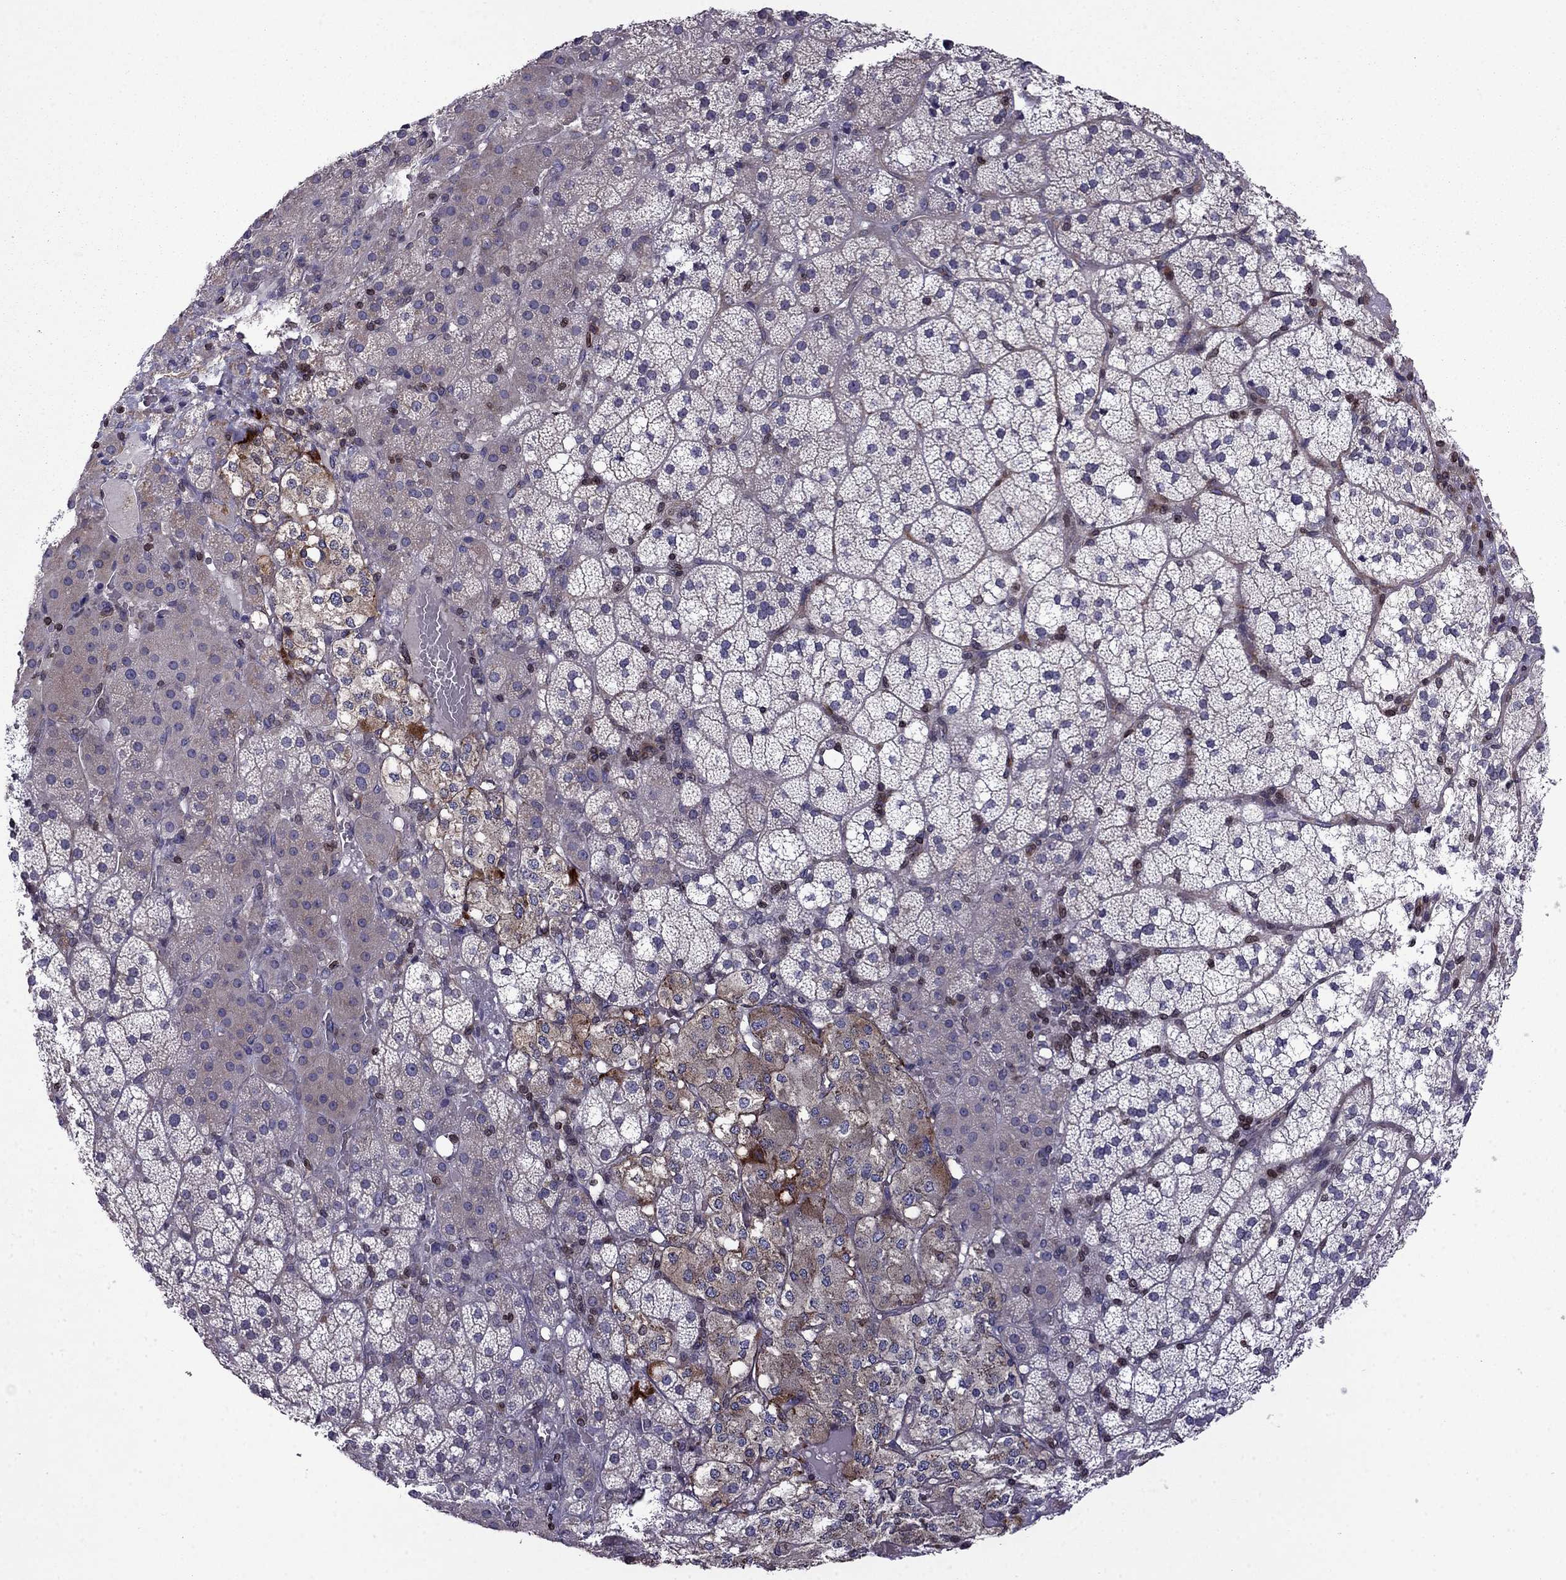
{"staining": {"intensity": "moderate", "quantity": "<25%", "location": "cytoplasmic/membranous"}, "tissue": "adrenal gland", "cell_type": "Glandular cells", "image_type": "normal", "snomed": [{"axis": "morphology", "description": "Normal tissue, NOS"}, {"axis": "topography", "description": "Adrenal gland"}], "caption": "Protein expression analysis of normal adrenal gland demonstrates moderate cytoplasmic/membranous expression in approximately <25% of glandular cells.", "gene": "CDC42BPA", "patient": {"sex": "male", "age": 53}}